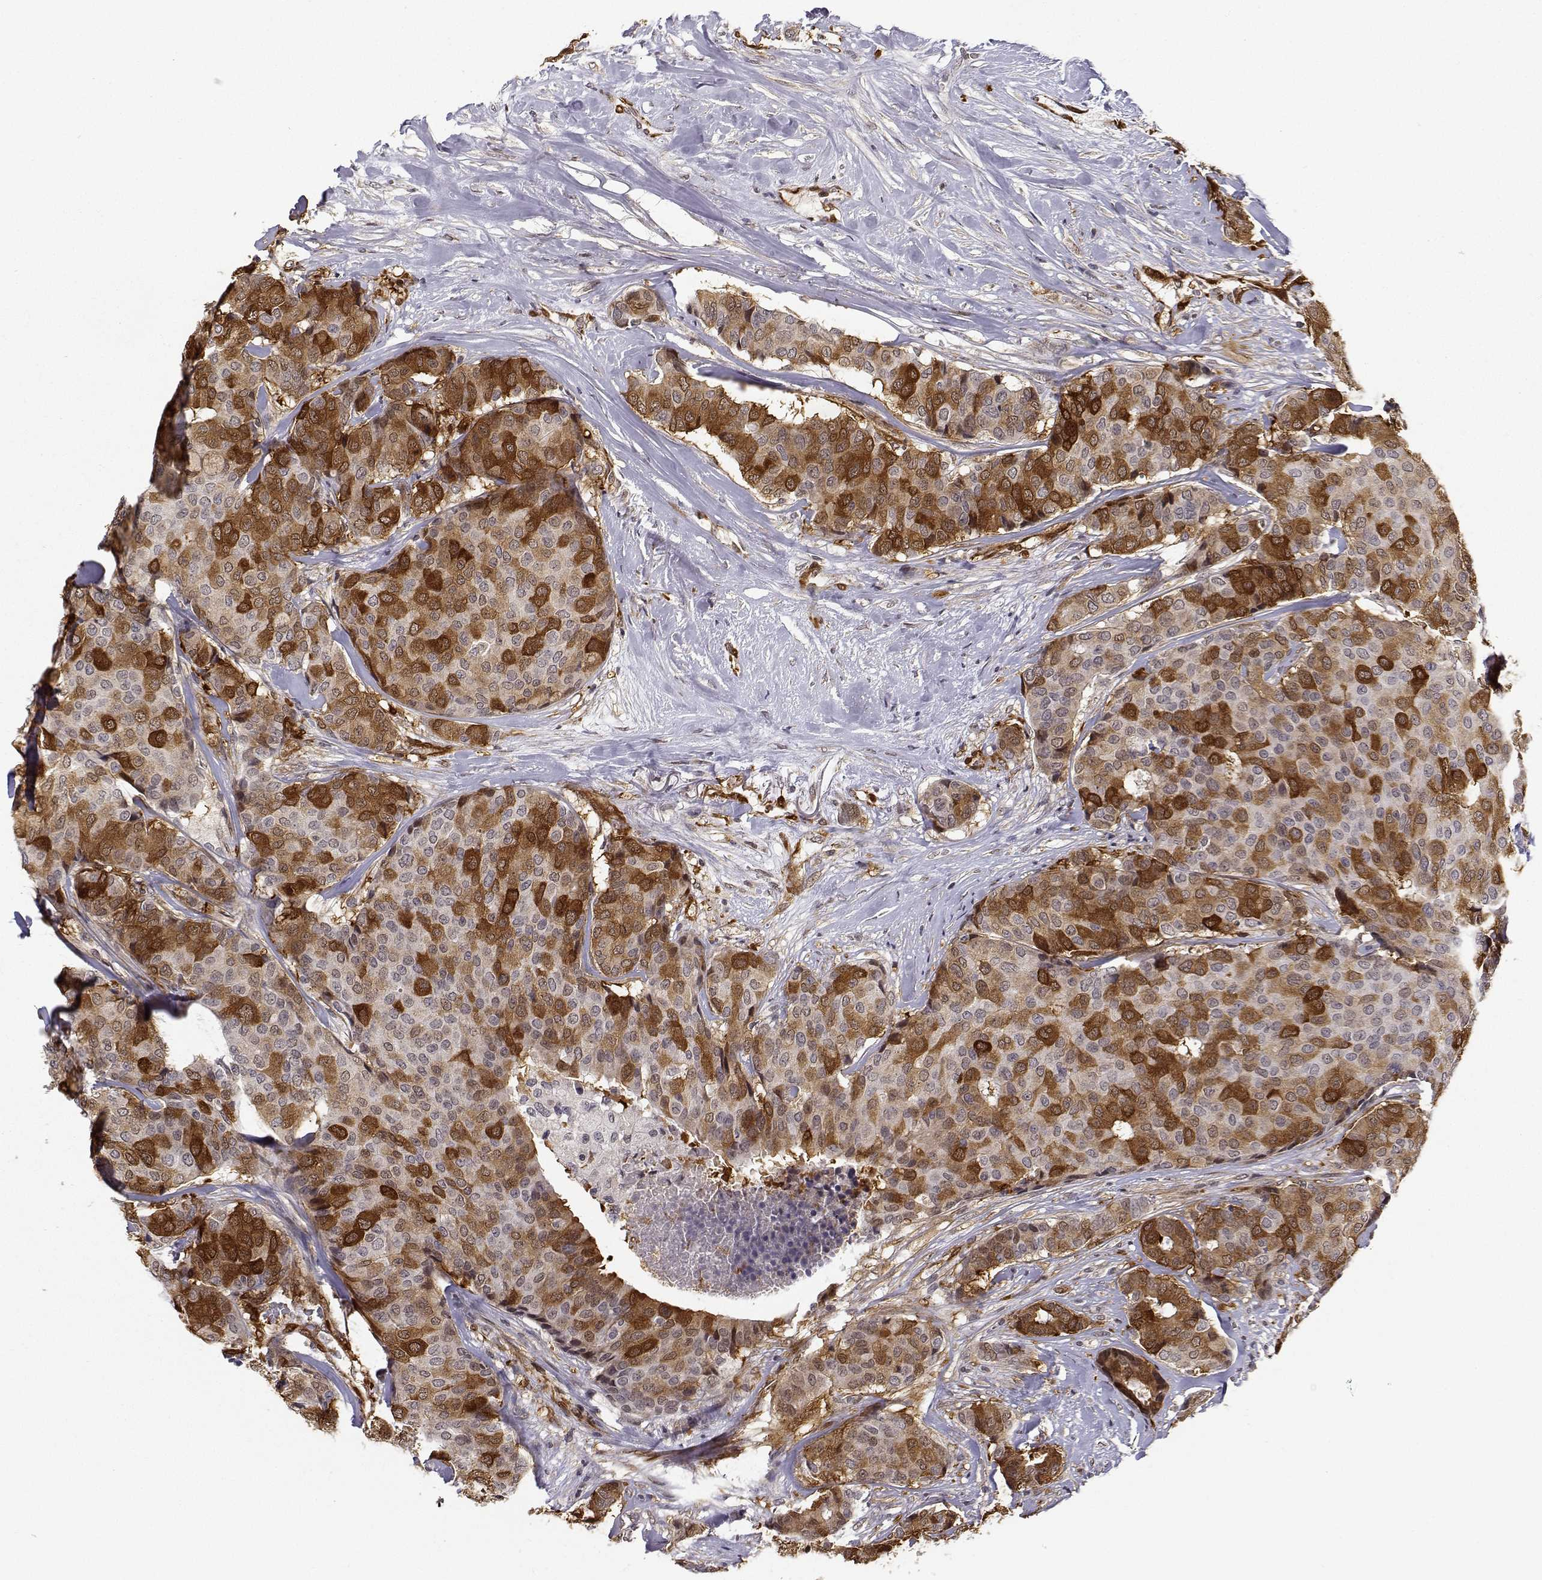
{"staining": {"intensity": "strong", "quantity": "25%-75%", "location": "cytoplasmic/membranous"}, "tissue": "breast cancer", "cell_type": "Tumor cells", "image_type": "cancer", "snomed": [{"axis": "morphology", "description": "Duct carcinoma"}, {"axis": "topography", "description": "Breast"}], "caption": "Strong cytoplasmic/membranous protein staining is identified in about 25%-75% of tumor cells in breast cancer (invasive ductal carcinoma).", "gene": "PHGDH", "patient": {"sex": "female", "age": 75}}